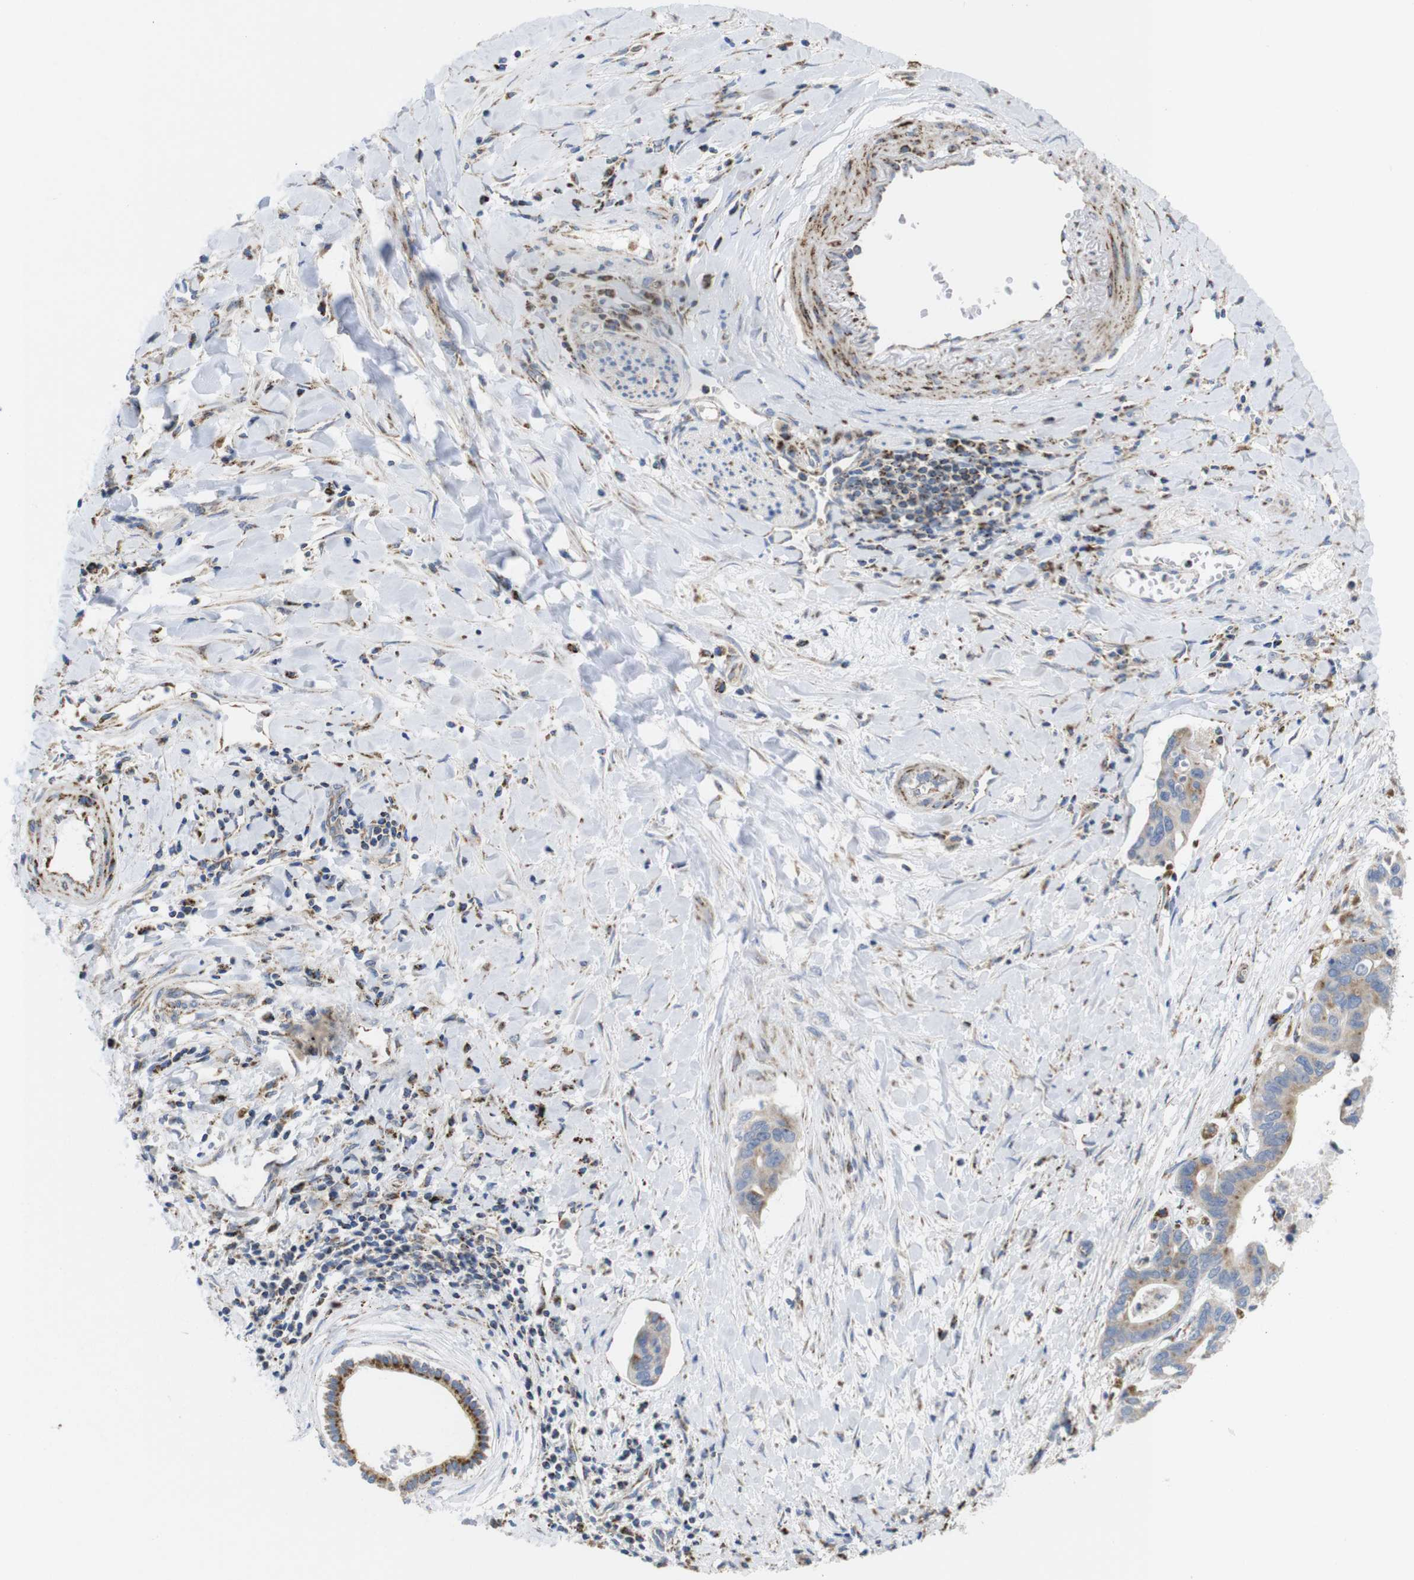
{"staining": {"intensity": "moderate", "quantity": "25%-75%", "location": "cytoplasmic/membranous"}, "tissue": "liver cancer", "cell_type": "Tumor cells", "image_type": "cancer", "snomed": [{"axis": "morphology", "description": "Cholangiocarcinoma"}, {"axis": "topography", "description": "Liver"}], "caption": "Immunohistochemical staining of human liver cholangiocarcinoma exhibits medium levels of moderate cytoplasmic/membranous expression in about 25%-75% of tumor cells. (IHC, brightfield microscopy, high magnification).", "gene": "TMEM192", "patient": {"sex": "female", "age": 65}}